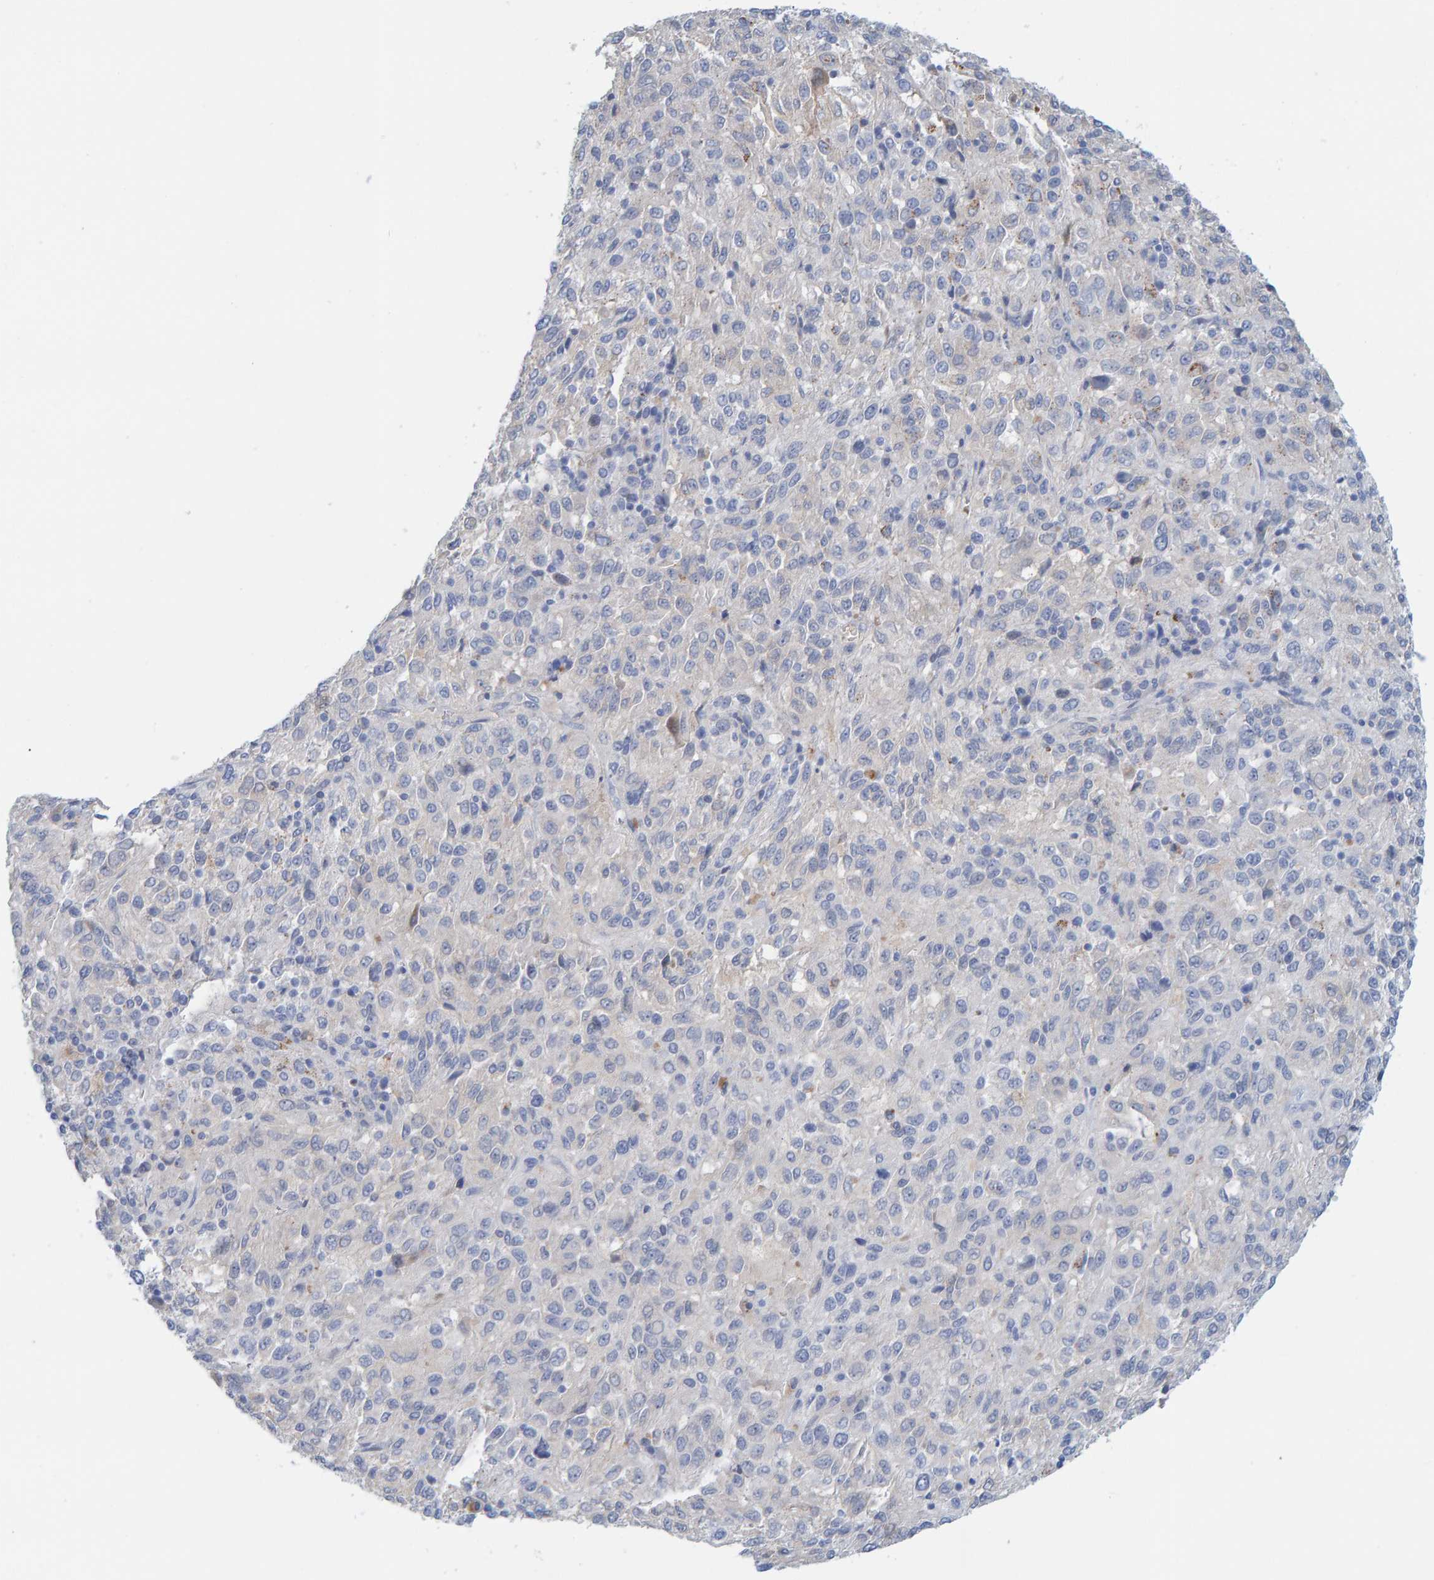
{"staining": {"intensity": "negative", "quantity": "none", "location": "none"}, "tissue": "melanoma", "cell_type": "Tumor cells", "image_type": "cancer", "snomed": [{"axis": "morphology", "description": "Malignant melanoma, Metastatic site"}, {"axis": "topography", "description": "Lung"}], "caption": "Immunohistochemistry micrograph of melanoma stained for a protein (brown), which exhibits no positivity in tumor cells.", "gene": "KLHL11", "patient": {"sex": "male", "age": 64}}